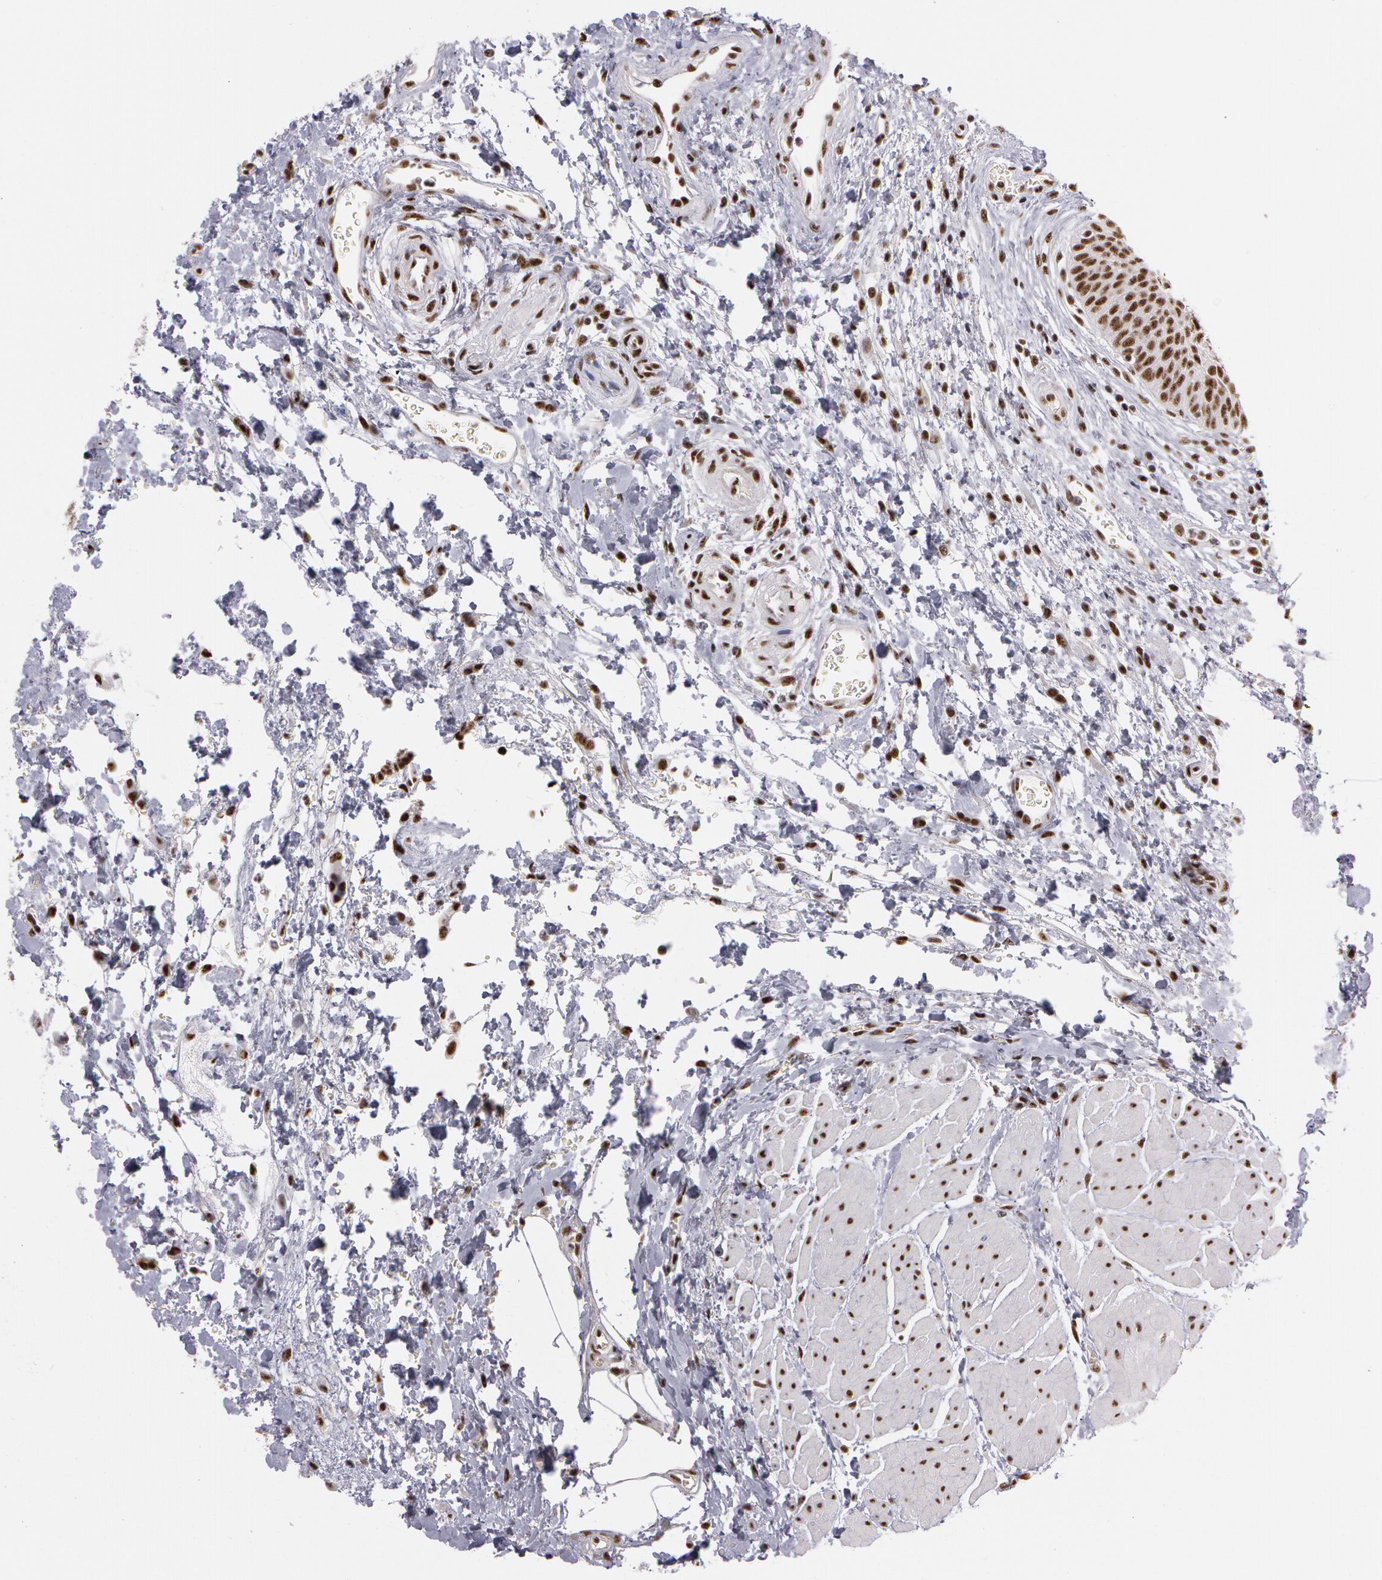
{"staining": {"intensity": "strong", "quantity": ">75%", "location": "nuclear"}, "tissue": "urinary bladder", "cell_type": "Urothelial cells", "image_type": "normal", "snomed": [{"axis": "morphology", "description": "Normal tissue, NOS"}, {"axis": "topography", "description": "Smooth muscle"}, {"axis": "topography", "description": "Urinary bladder"}], "caption": "A photomicrograph of human urinary bladder stained for a protein demonstrates strong nuclear brown staining in urothelial cells.", "gene": "PNN", "patient": {"sex": "male", "age": 35}}